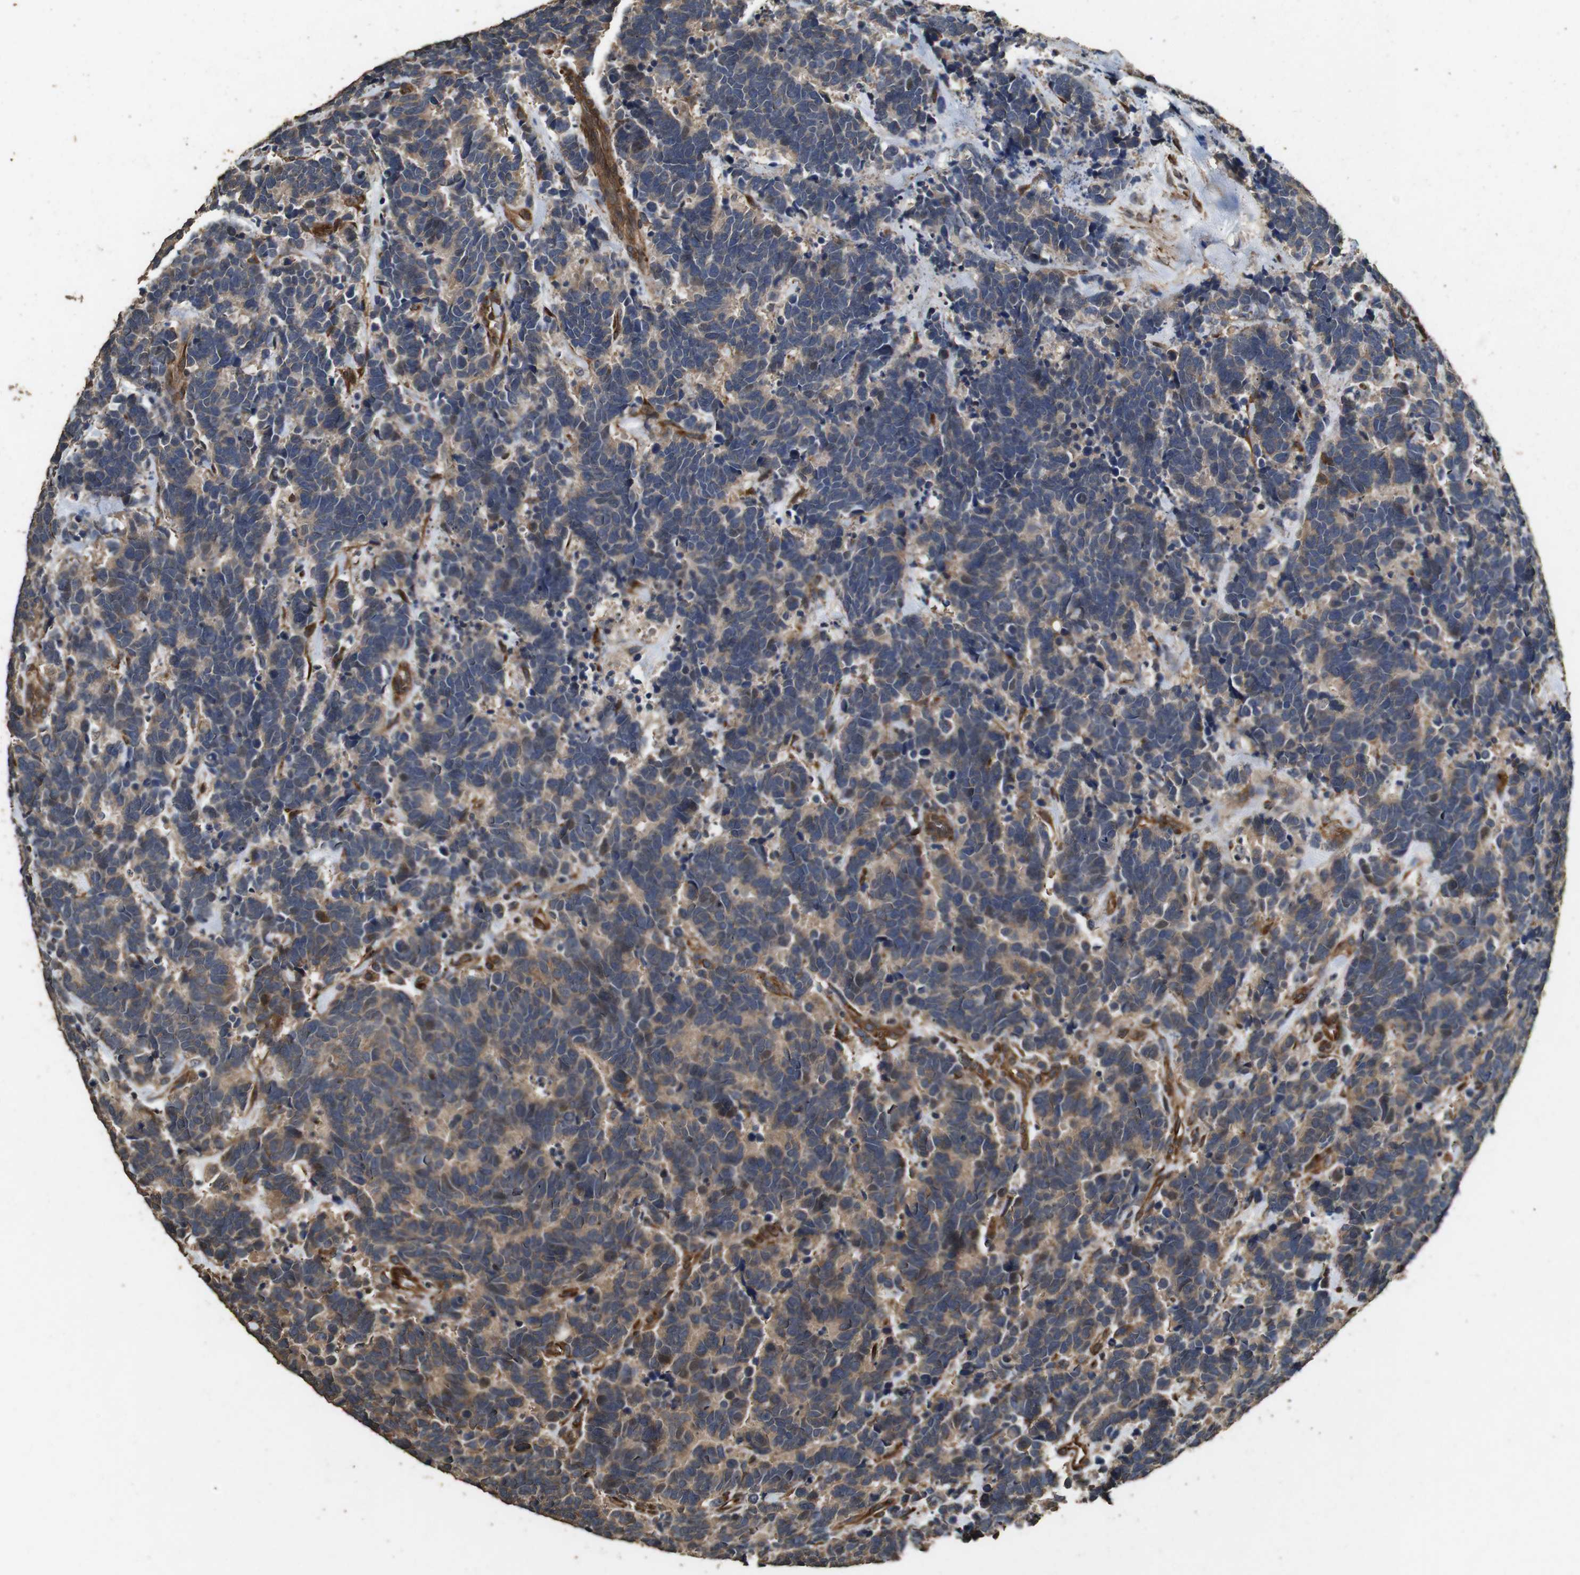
{"staining": {"intensity": "weak", "quantity": ">75%", "location": "cytoplasmic/membranous"}, "tissue": "carcinoid", "cell_type": "Tumor cells", "image_type": "cancer", "snomed": [{"axis": "morphology", "description": "Carcinoma, NOS"}, {"axis": "morphology", "description": "Carcinoid, malignant, NOS"}, {"axis": "topography", "description": "Urinary bladder"}], "caption": "Carcinoid was stained to show a protein in brown. There is low levels of weak cytoplasmic/membranous expression in approximately >75% of tumor cells. (DAB (3,3'-diaminobenzidine) IHC with brightfield microscopy, high magnification).", "gene": "CNPY4", "patient": {"sex": "male", "age": 57}}